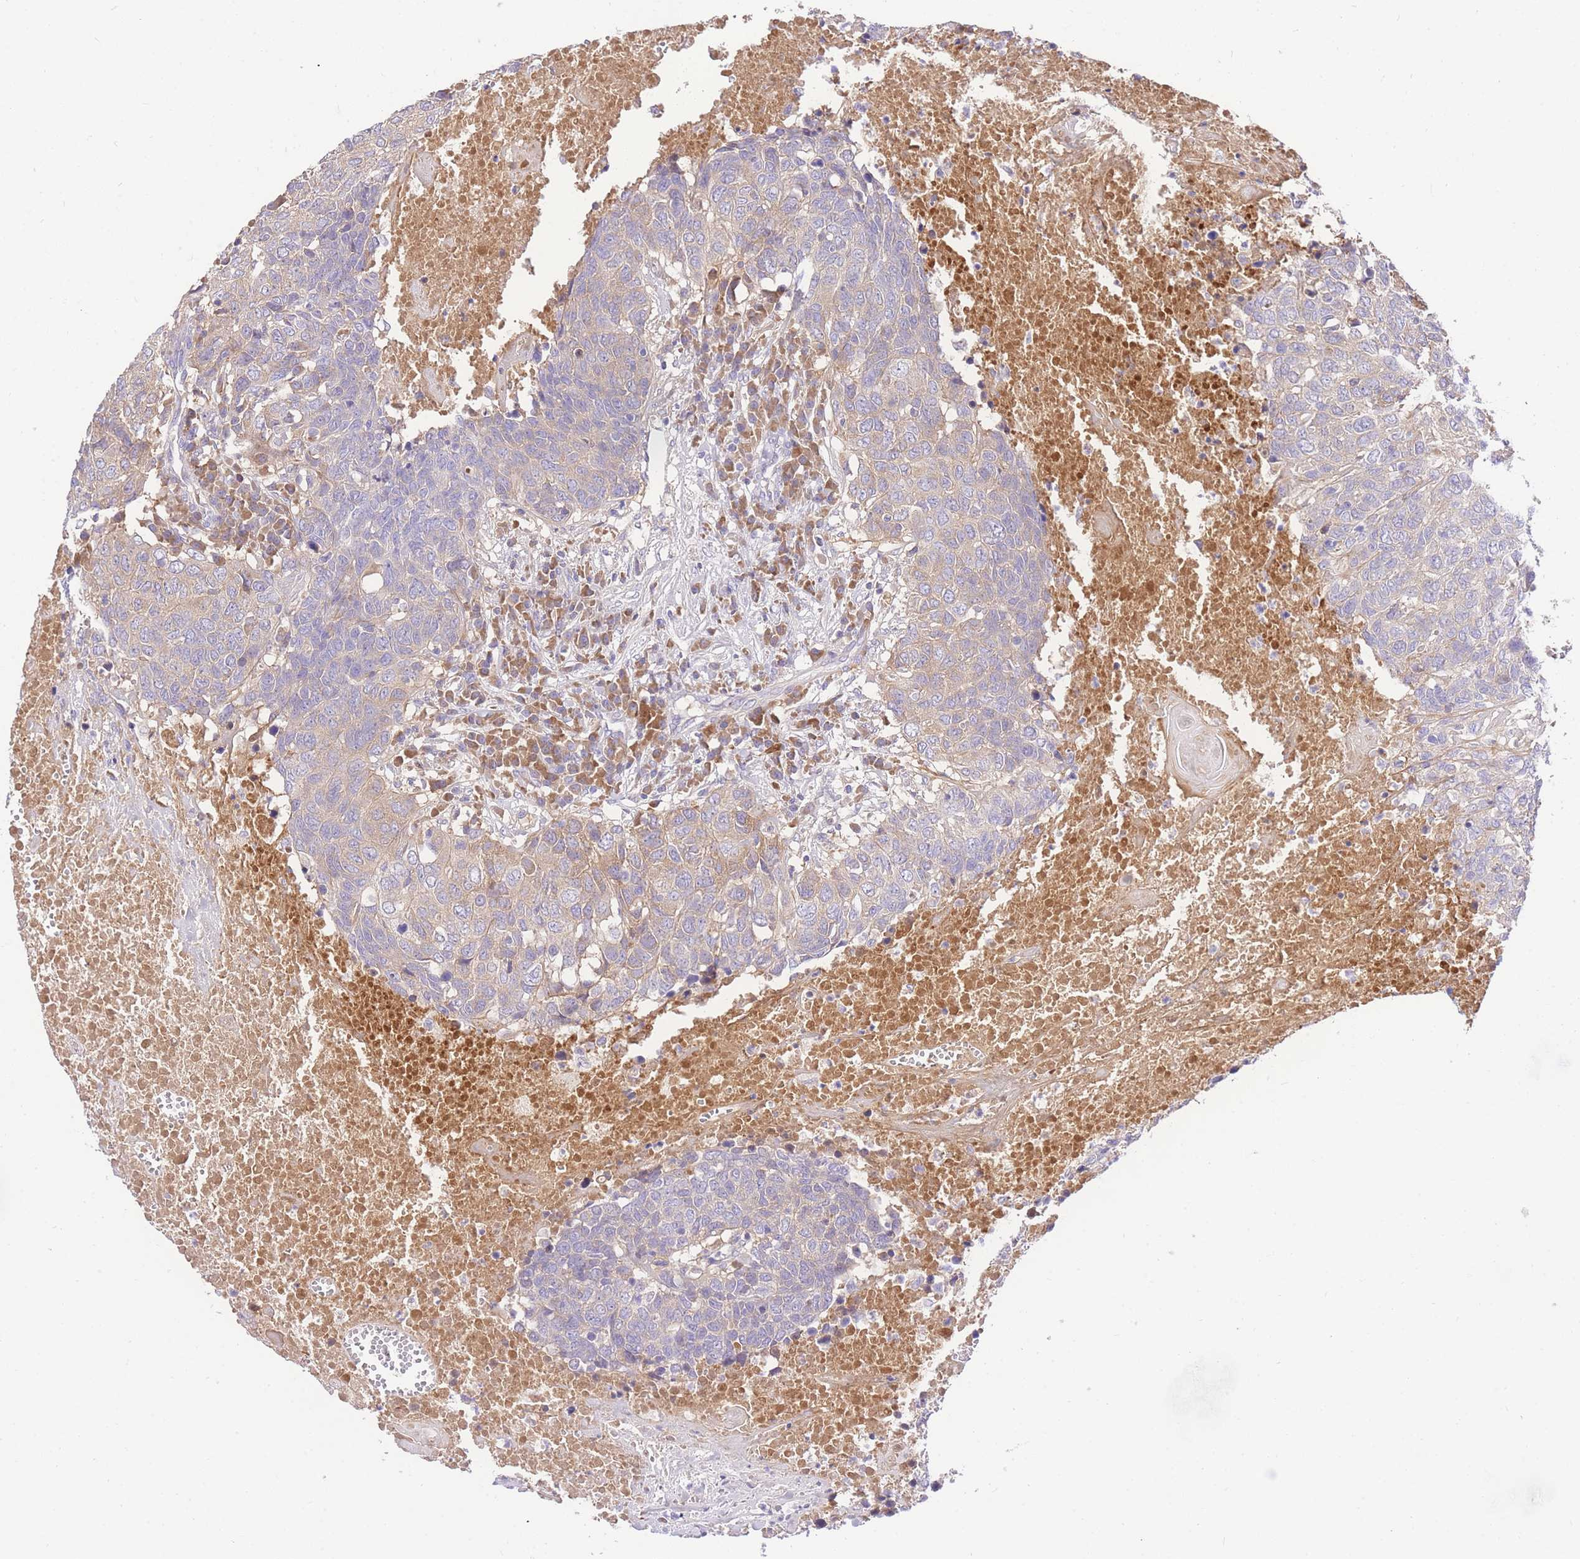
{"staining": {"intensity": "weak", "quantity": "25%-75%", "location": "cytoplasmic/membranous"}, "tissue": "head and neck cancer", "cell_type": "Tumor cells", "image_type": "cancer", "snomed": [{"axis": "morphology", "description": "Squamous cell carcinoma, NOS"}, {"axis": "topography", "description": "Head-Neck"}], "caption": "IHC photomicrograph of neoplastic tissue: head and neck cancer stained using immunohistochemistry (IHC) demonstrates low levels of weak protein expression localized specifically in the cytoplasmic/membranous of tumor cells, appearing as a cytoplasmic/membranous brown color.", "gene": "LIPH", "patient": {"sex": "male", "age": 66}}